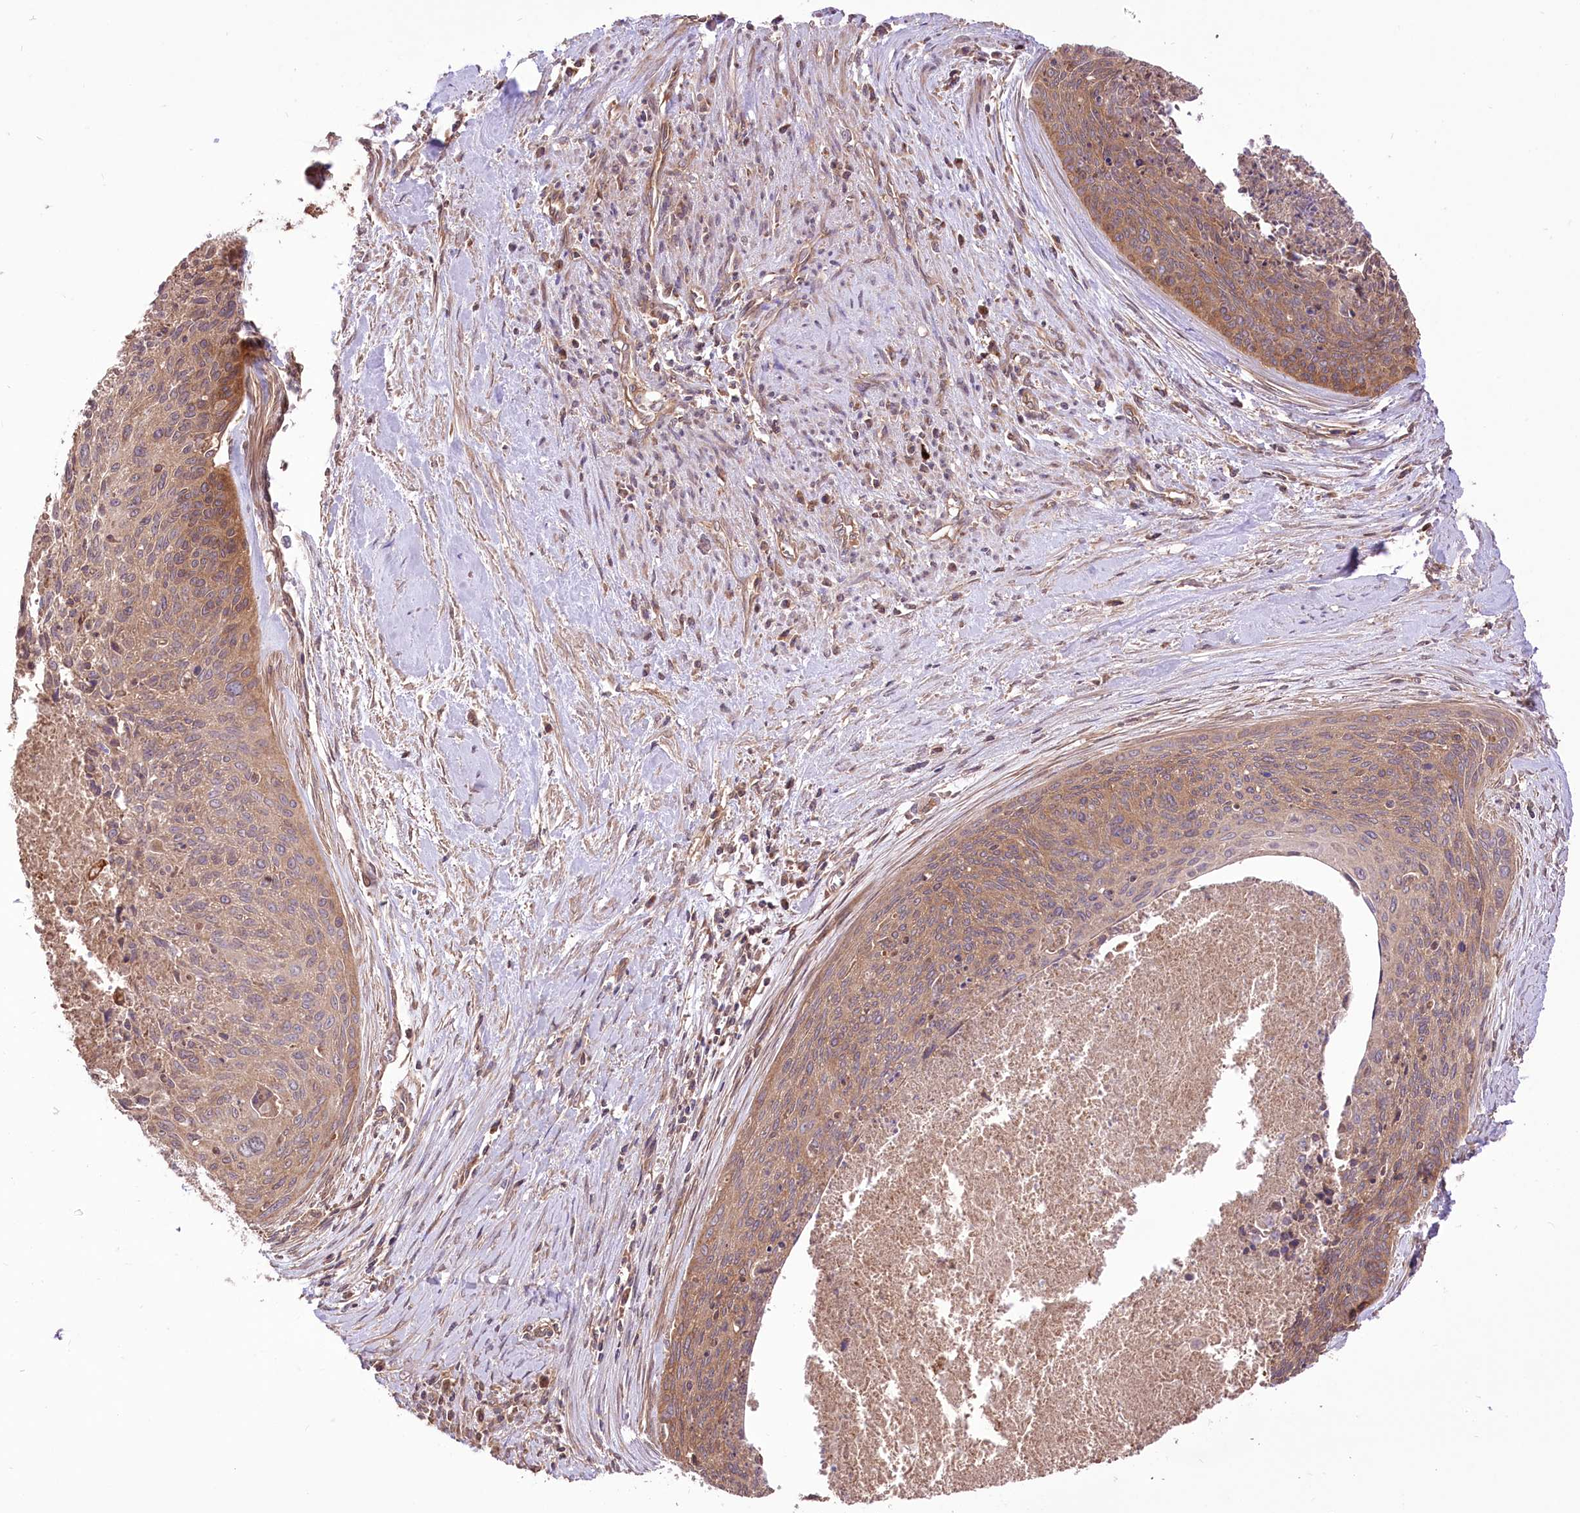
{"staining": {"intensity": "moderate", "quantity": "25%-75%", "location": "cytoplasmic/membranous"}, "tissue": "cervical cancer", "cell_type": "Tumor cells", "image_type": "cancer", "snomed": [{"axis": "morphology", "description": "Squamous cell carcinoma, NOS"}, {"axis": "topography", "description": "Cervix"}], "caption": "Protein analysis of cervical cancer tissue shows moderate cytoplasmic/membranous expression in about 25%-75% of tumor cells. (Stains: DAB in brown, nuclei in blue, Microscopy: brightfield microscopy at high magnification).", "gene": "XYLB", "patient": {"sex": "female", "age": 55}}